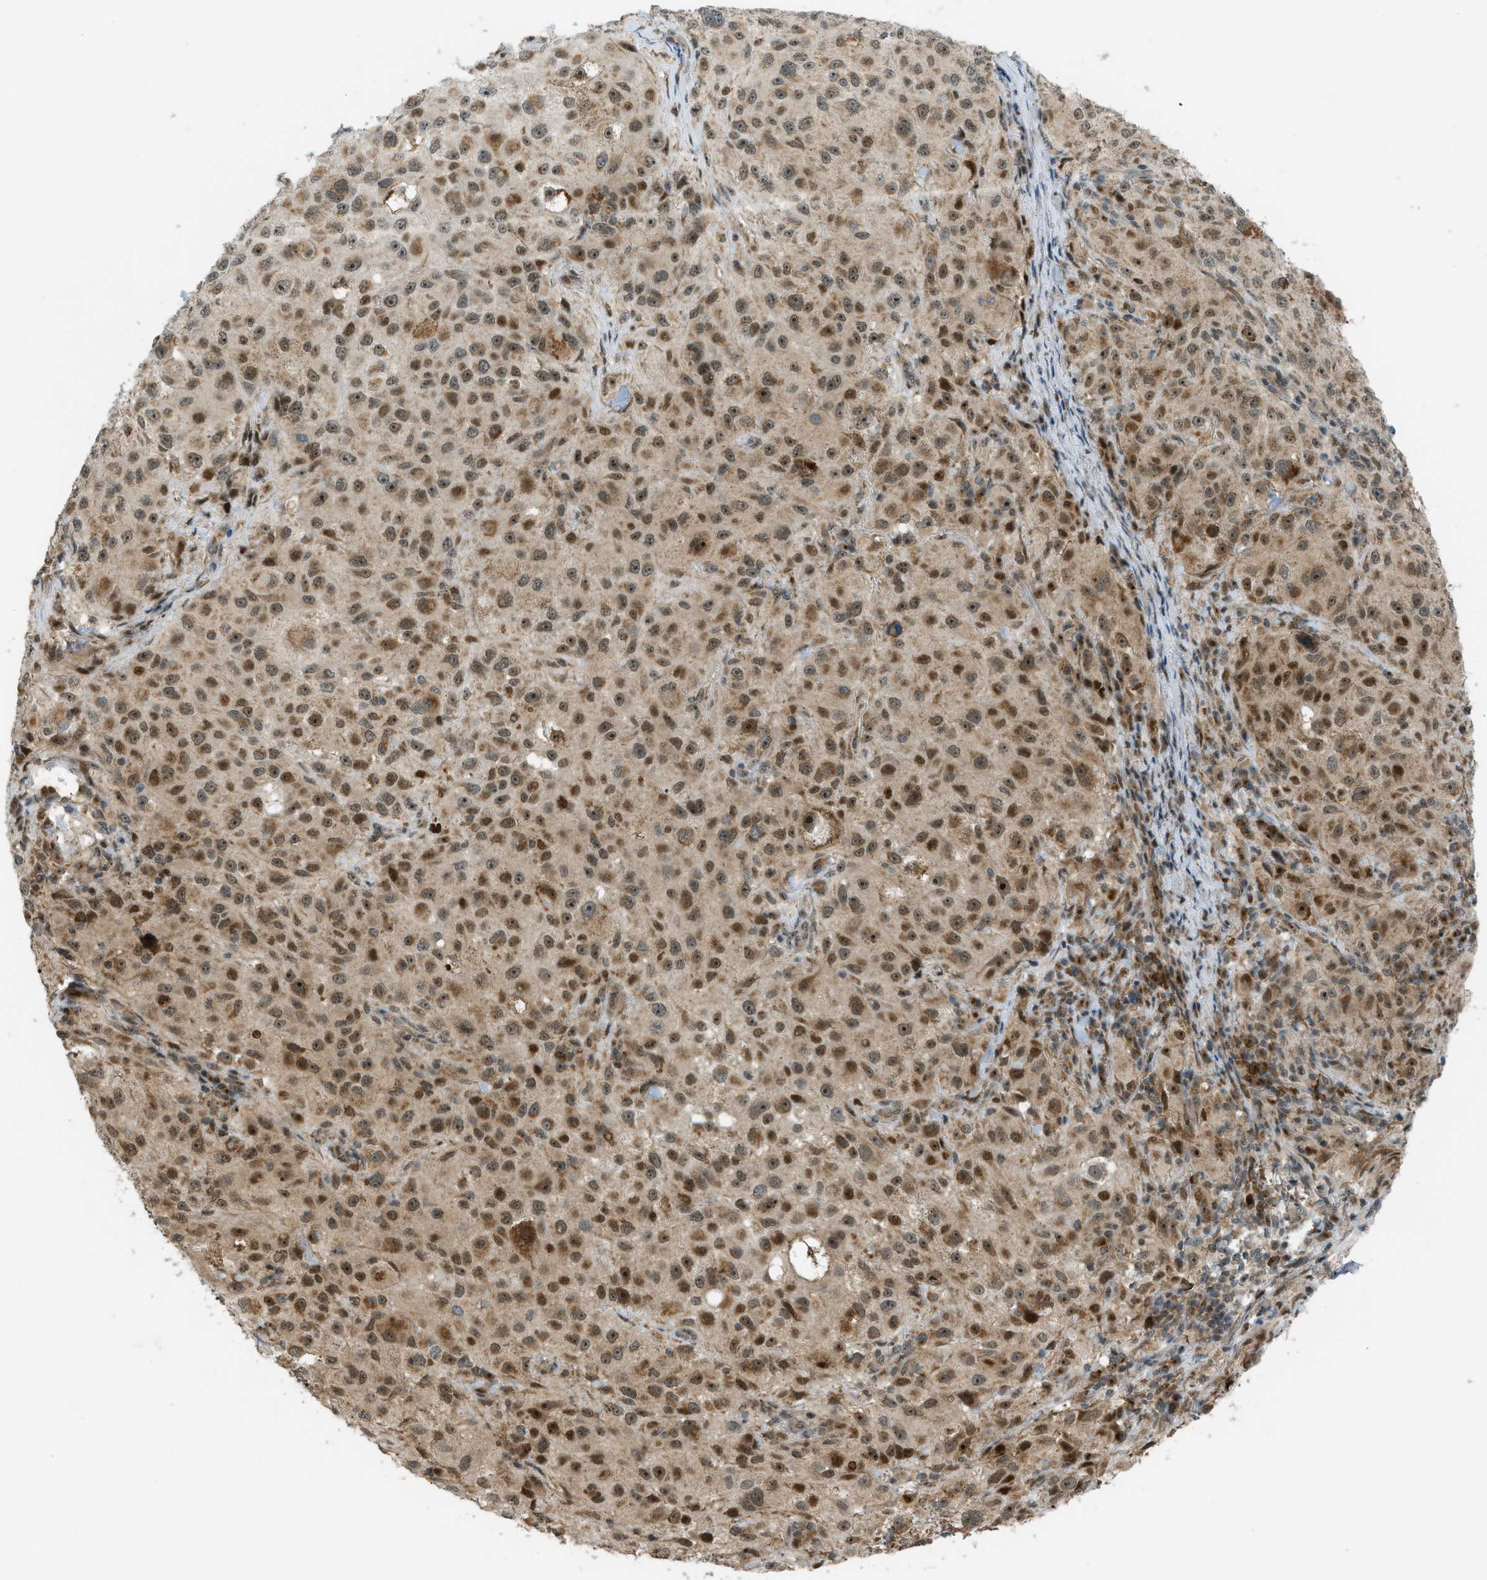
{"staining": {"intensity": "moderate", "quantity": ">75%", "location": "cytoplasmic/membranous,nuclear"}, "tissue": "melanoma", "cell_type": "Tumor cells", "image_type": "cancer", "snomed": [{"axis": "morphology", "description": "Necrosis, NOS"}, {"axis": "morphology", "description": "Malignant melanoma, NOS"}, {"axis": "topography", "description": "Skin"}], "caption": "Melanoma stained with a protein marker demonstrates moderate staining in tumor cells.", "gene": "CCDC186", "patient": {"sex": "female", "age": 87}}